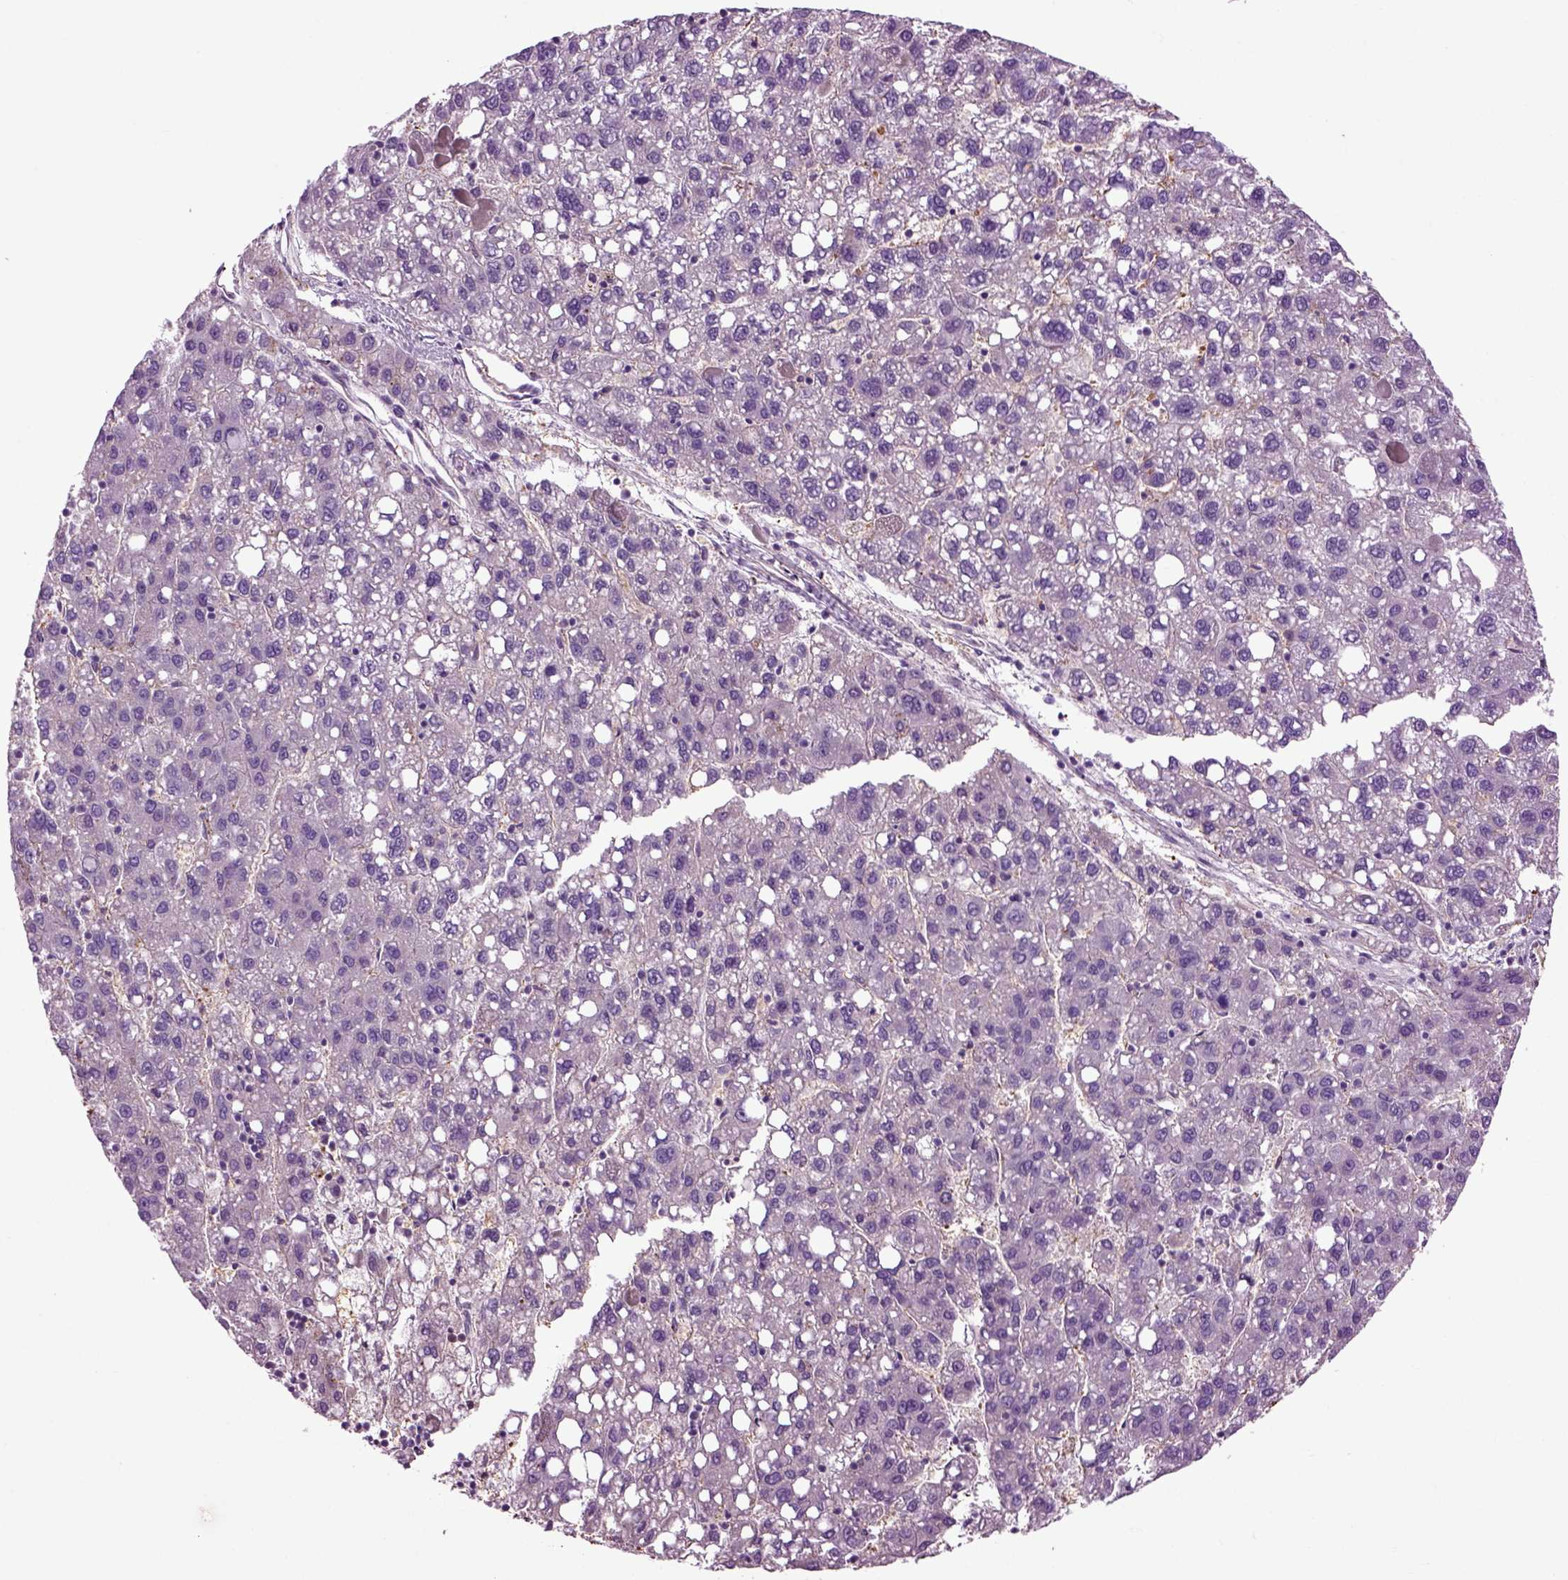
{"staining": {"intensity": "negative", "quantity": "none", "location": "none"}, "tissue": "liver cancer", "cell_type": "Tumor cells", "image_type": "cancer", "snomed": [{"axis": "morphology", "description": "Carcinoma, Hepatocellular, NOS"}, {"axis": "topography", "description": "Liver"}], "caption": "Tumor cells are negative for brown protein staining in liver cancer (hepatocellular carcinoma).", "gene": "SPON1", "patient": {"sex": "female", "age": 82}}